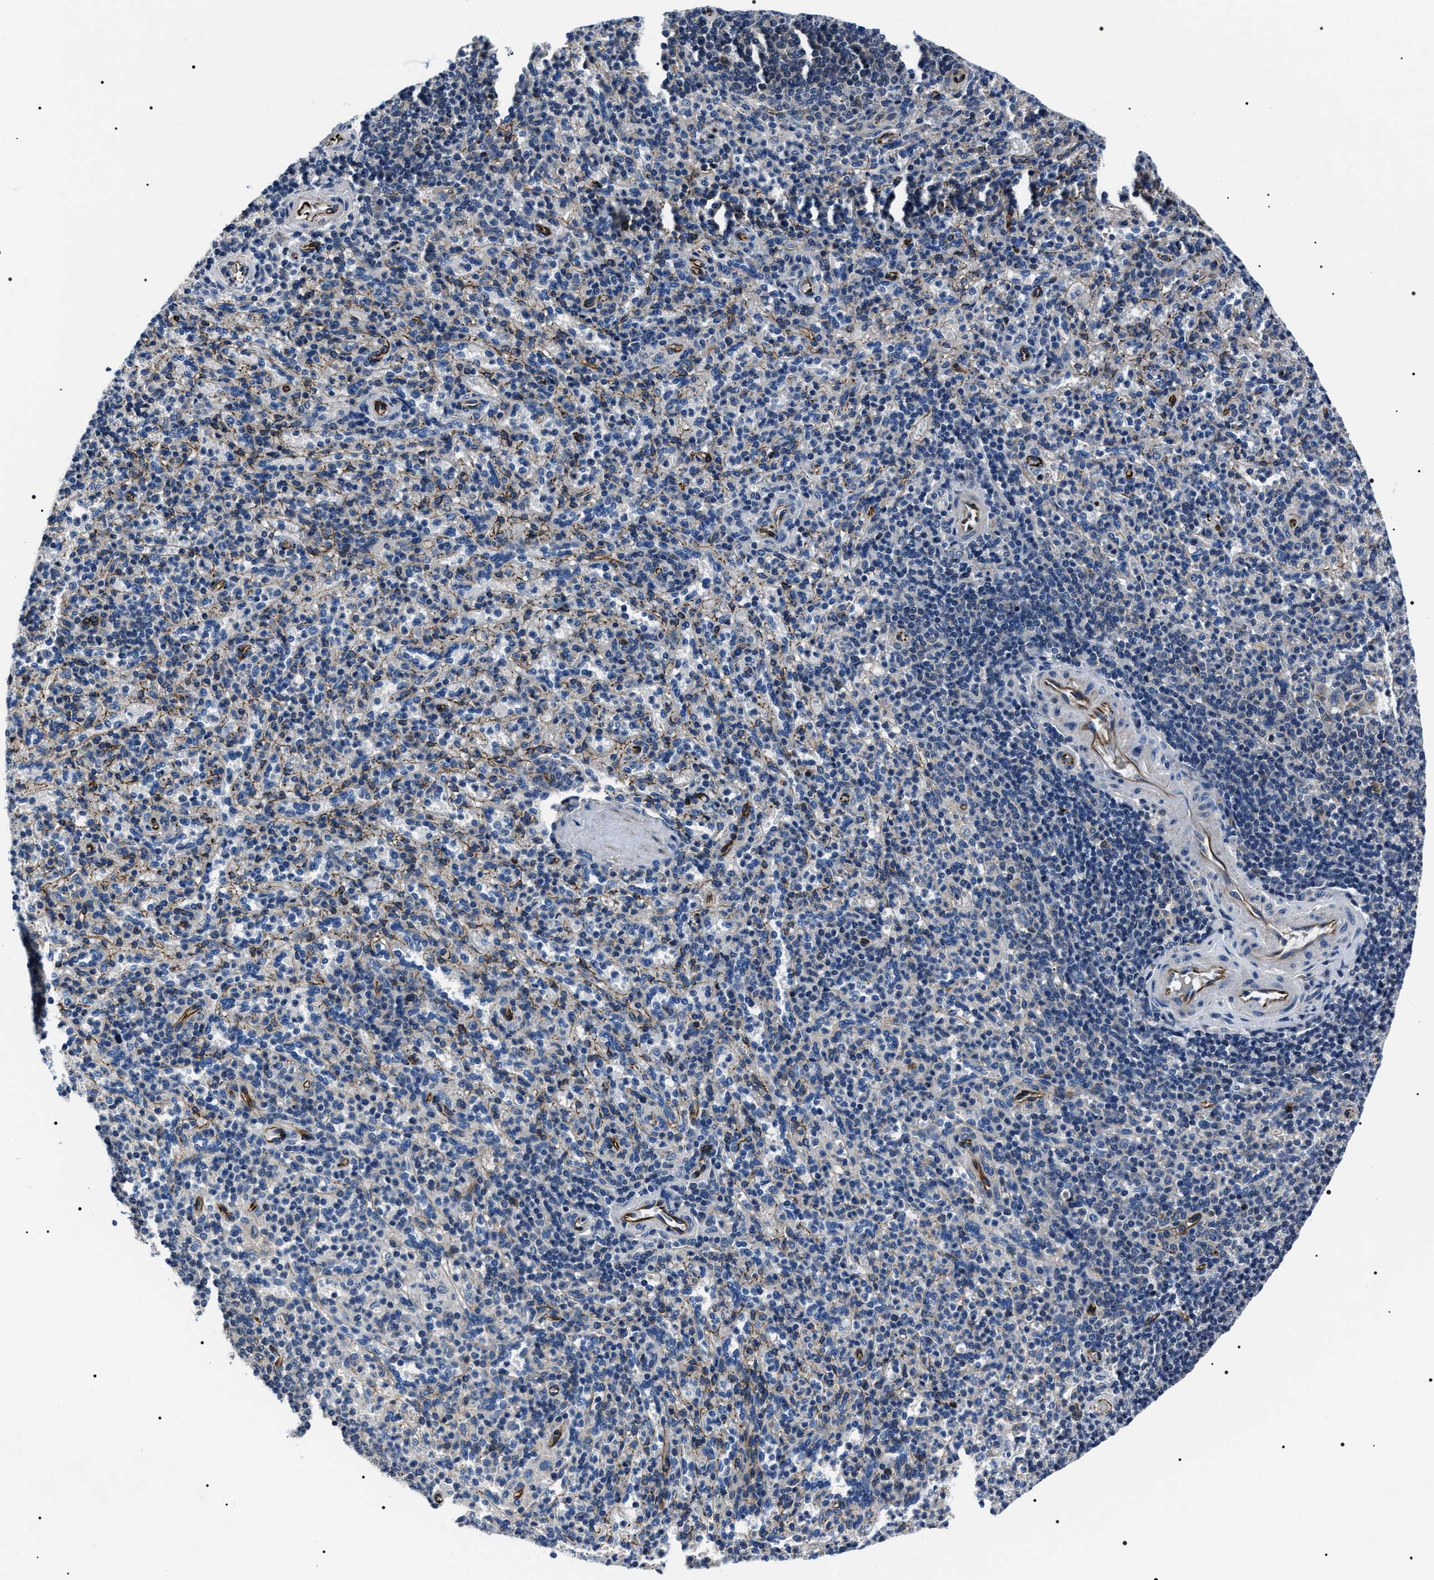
{"staining": {"intensity": "moderate", "quantity": "<25%", "location": "cytoplasmic/membranous"}, "tissue": "spleen", "cell_type": "Cells in red pulp", "image_type": "normal", "snomed": [{"axis": "morphology", "description": "Normal tissue, NOS"}, {"axis": "topography", "description": "Spleen"}], "caption": "Cells in red pulp display low levels of moderate cytoplasmic/membranous positivity in about <25% of cells in benign spleen.", "gene": "BAG2", "patient": {"sex": "male", "age": 36}}